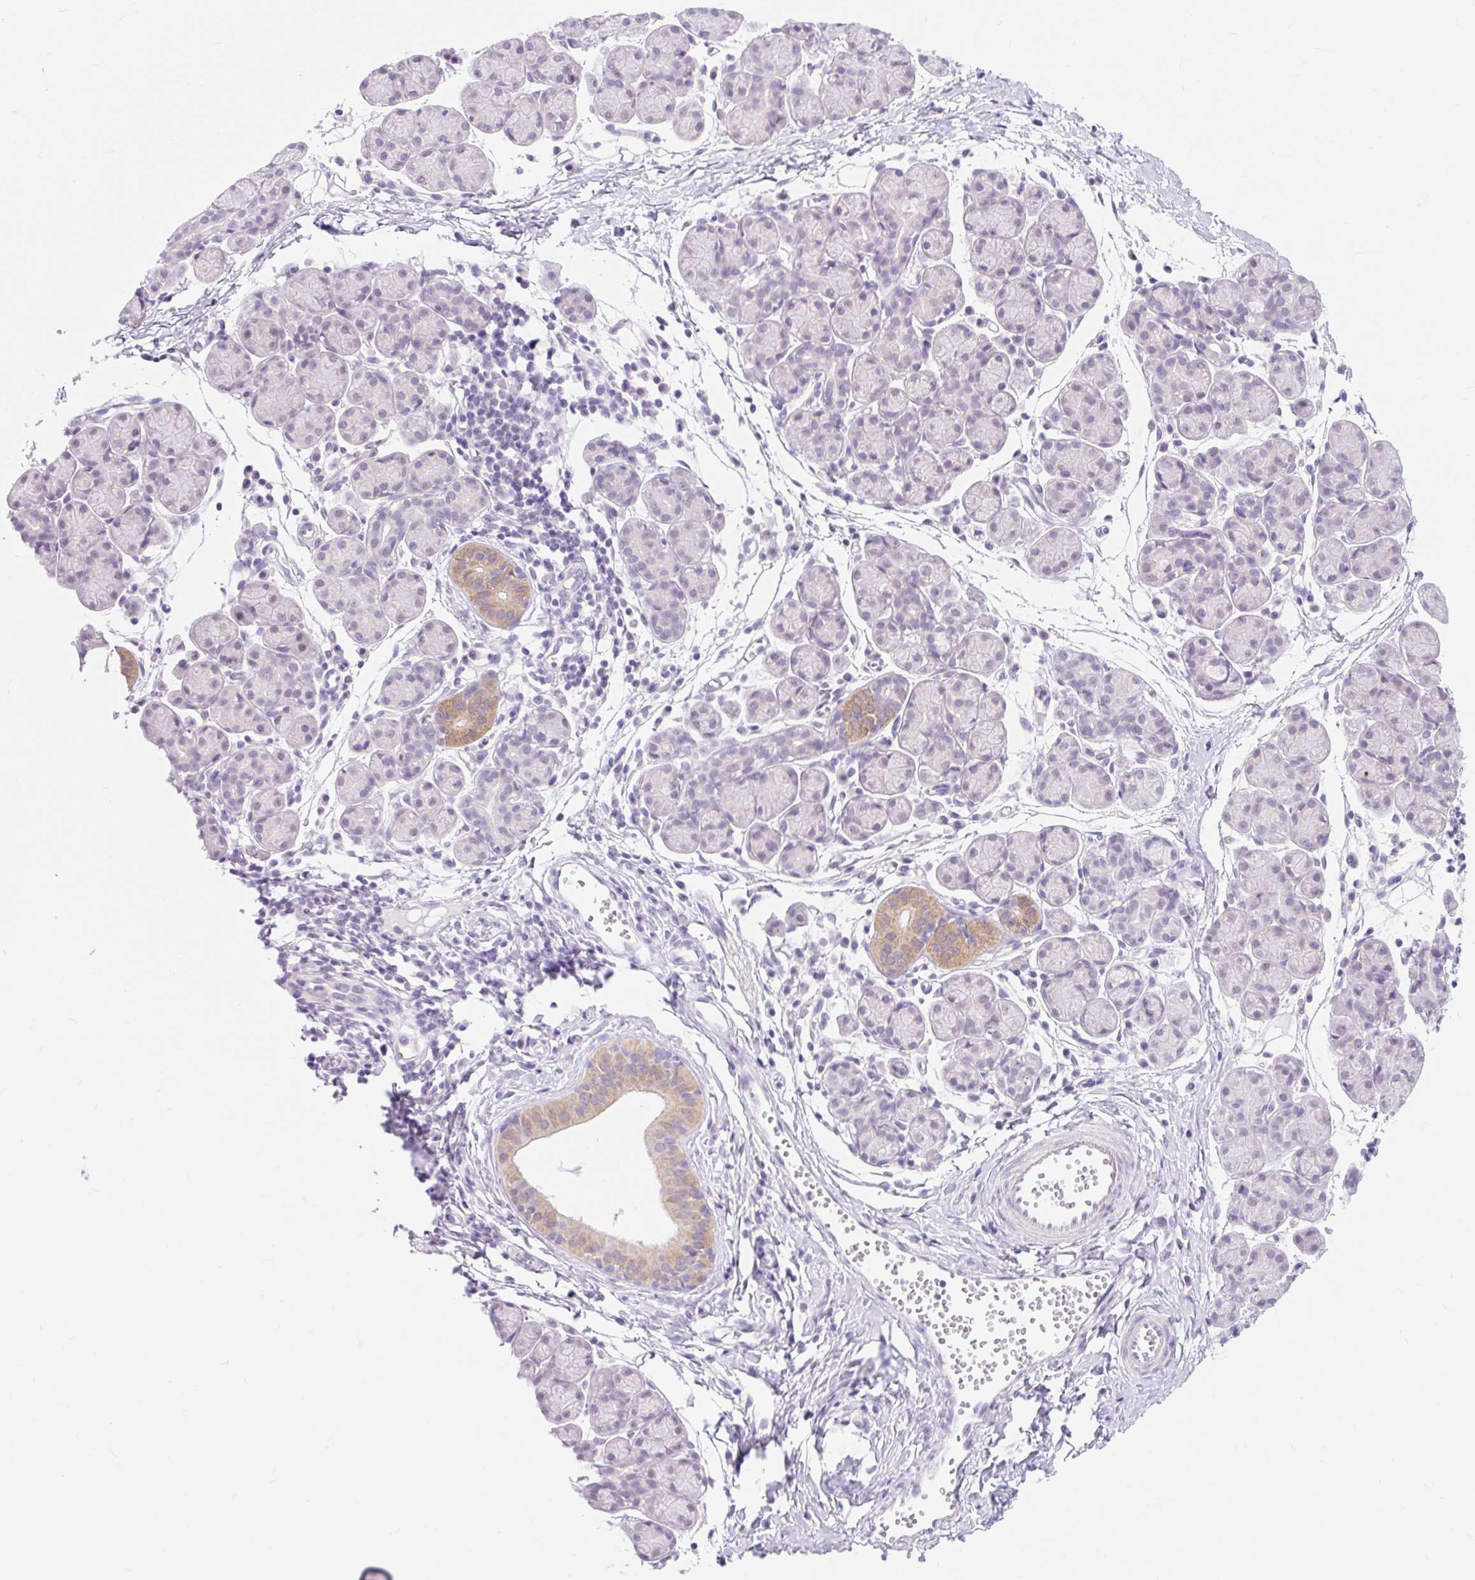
{"staining": {"intensity": "moderate", "quantity": "<25%", "location": "cytoplasmic/membranous"}, "tissue": "salivary gland", "cell_type": "Glandular cells", "image_type": "normal", "snomed": [{"axis": "morphology", "description": "Normal tissue, NOS"}, {"axis": "morphology", "description": "Inflammation, NOS"}, {"axis": "topography", "description": "Lymph node"}, {"axis": "topography", "description": "Salivary gland"}], "caption": "This is a photomicrograph of immunohistochemistry staining of normal salivary gland, which shows moderate positivity in the cytoplasmic/membranous of glandular cells.", "gene": "ITPK1", "patient": {"sex": "male", "age": 3}}